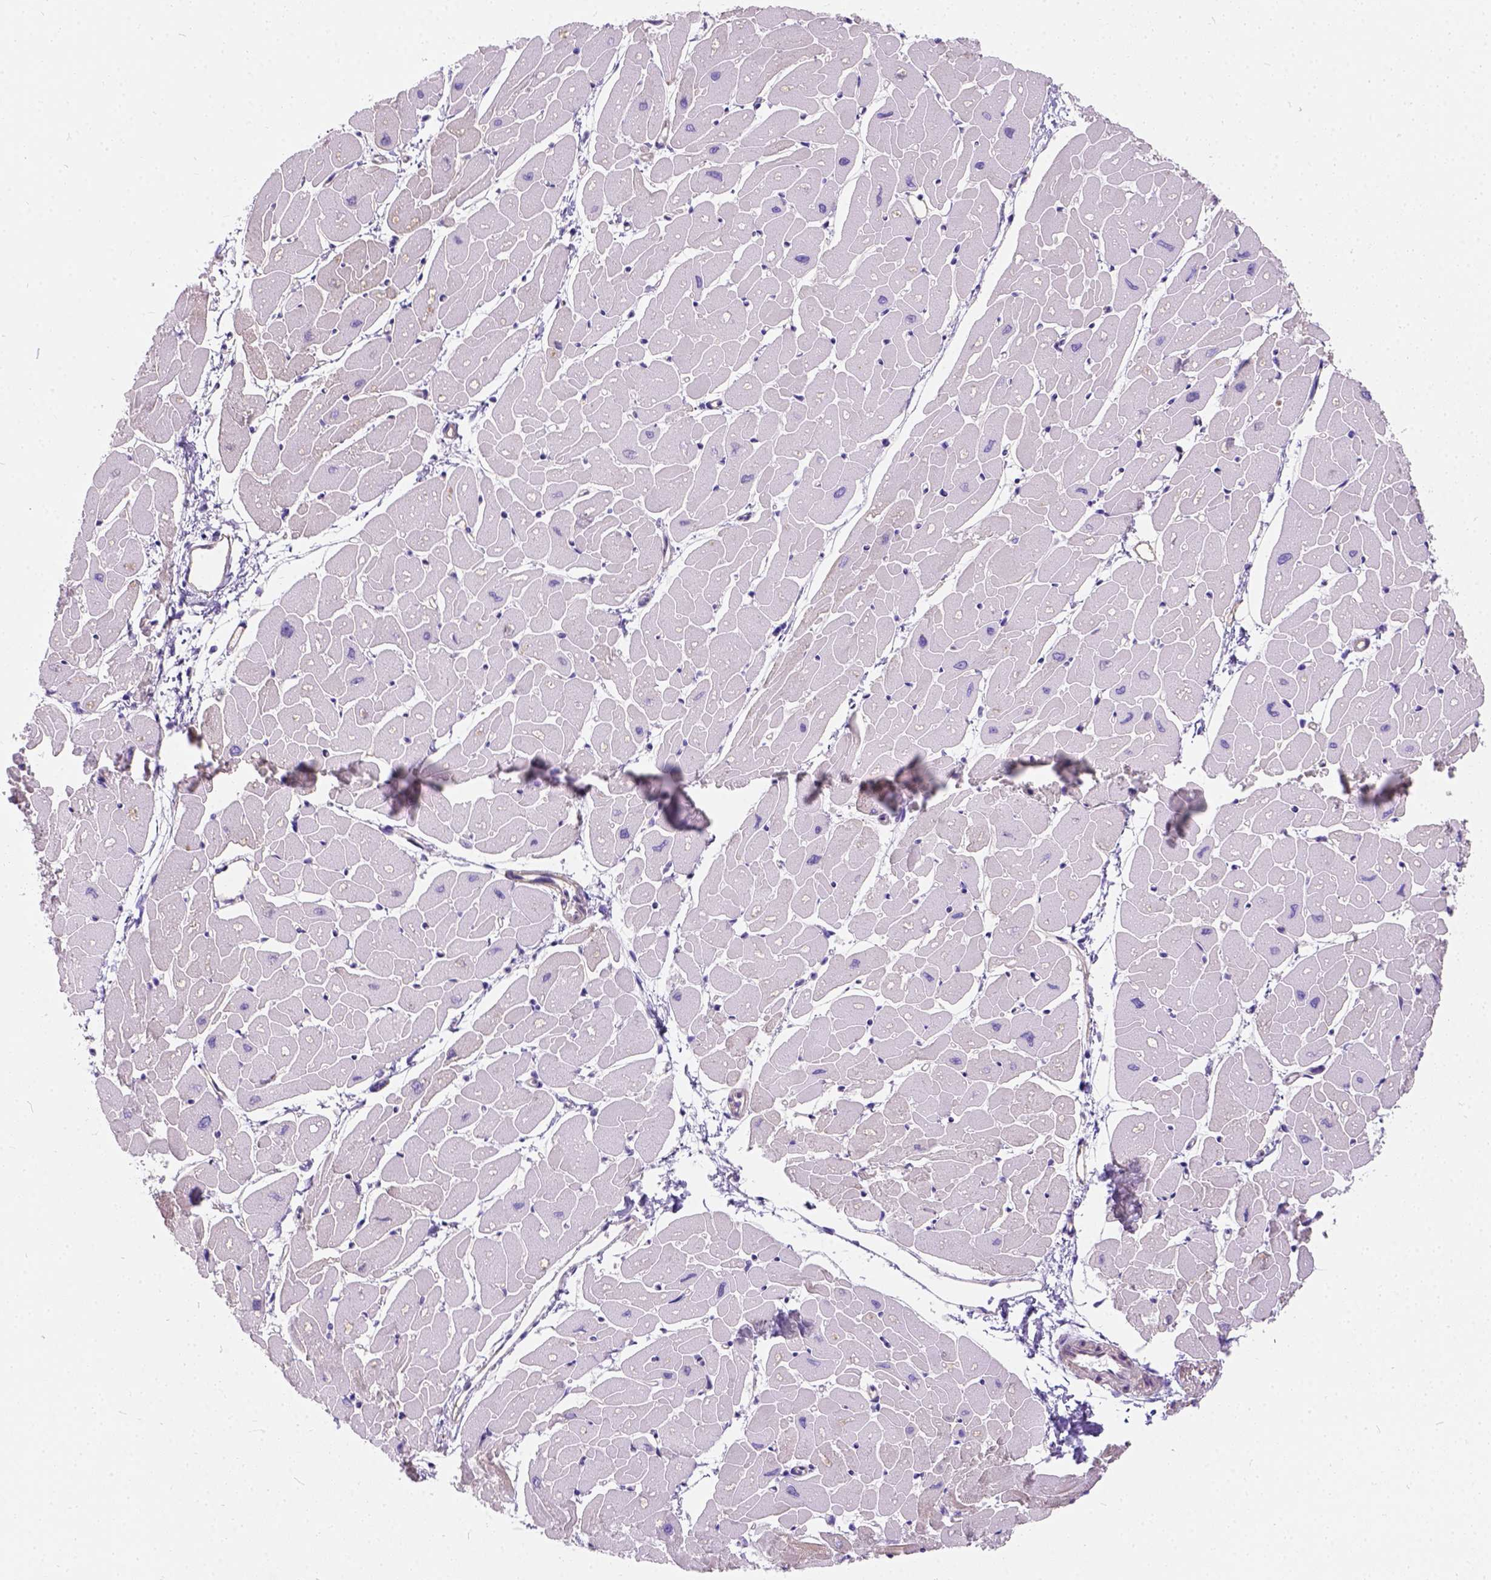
{"staining": {"intensity": "weak", "quantity": "25%-75%", "location": "cytoplasmic/membranous"}, "tissue": "heart muscle", "cell_type": "Cardiomyocytes", "image_type": "normal", "snomed": [{"axis": "morphology", "description": "Normal tissue, NOS"}, {"axis": "topography", "description": "Heart"}], "caption": "Immunohistochemistry histopathology image of benign heart muscle: human heart muscle stained using immunohistochemistry displays low levels of weak protein expression localized specifically in the cytoplasmic/membranous of cardiomyocytes, appearing as a cytoplasmic/membranous brown color.", "gene": "PHF7", "patient": {"sex": "male", "age": 57}}